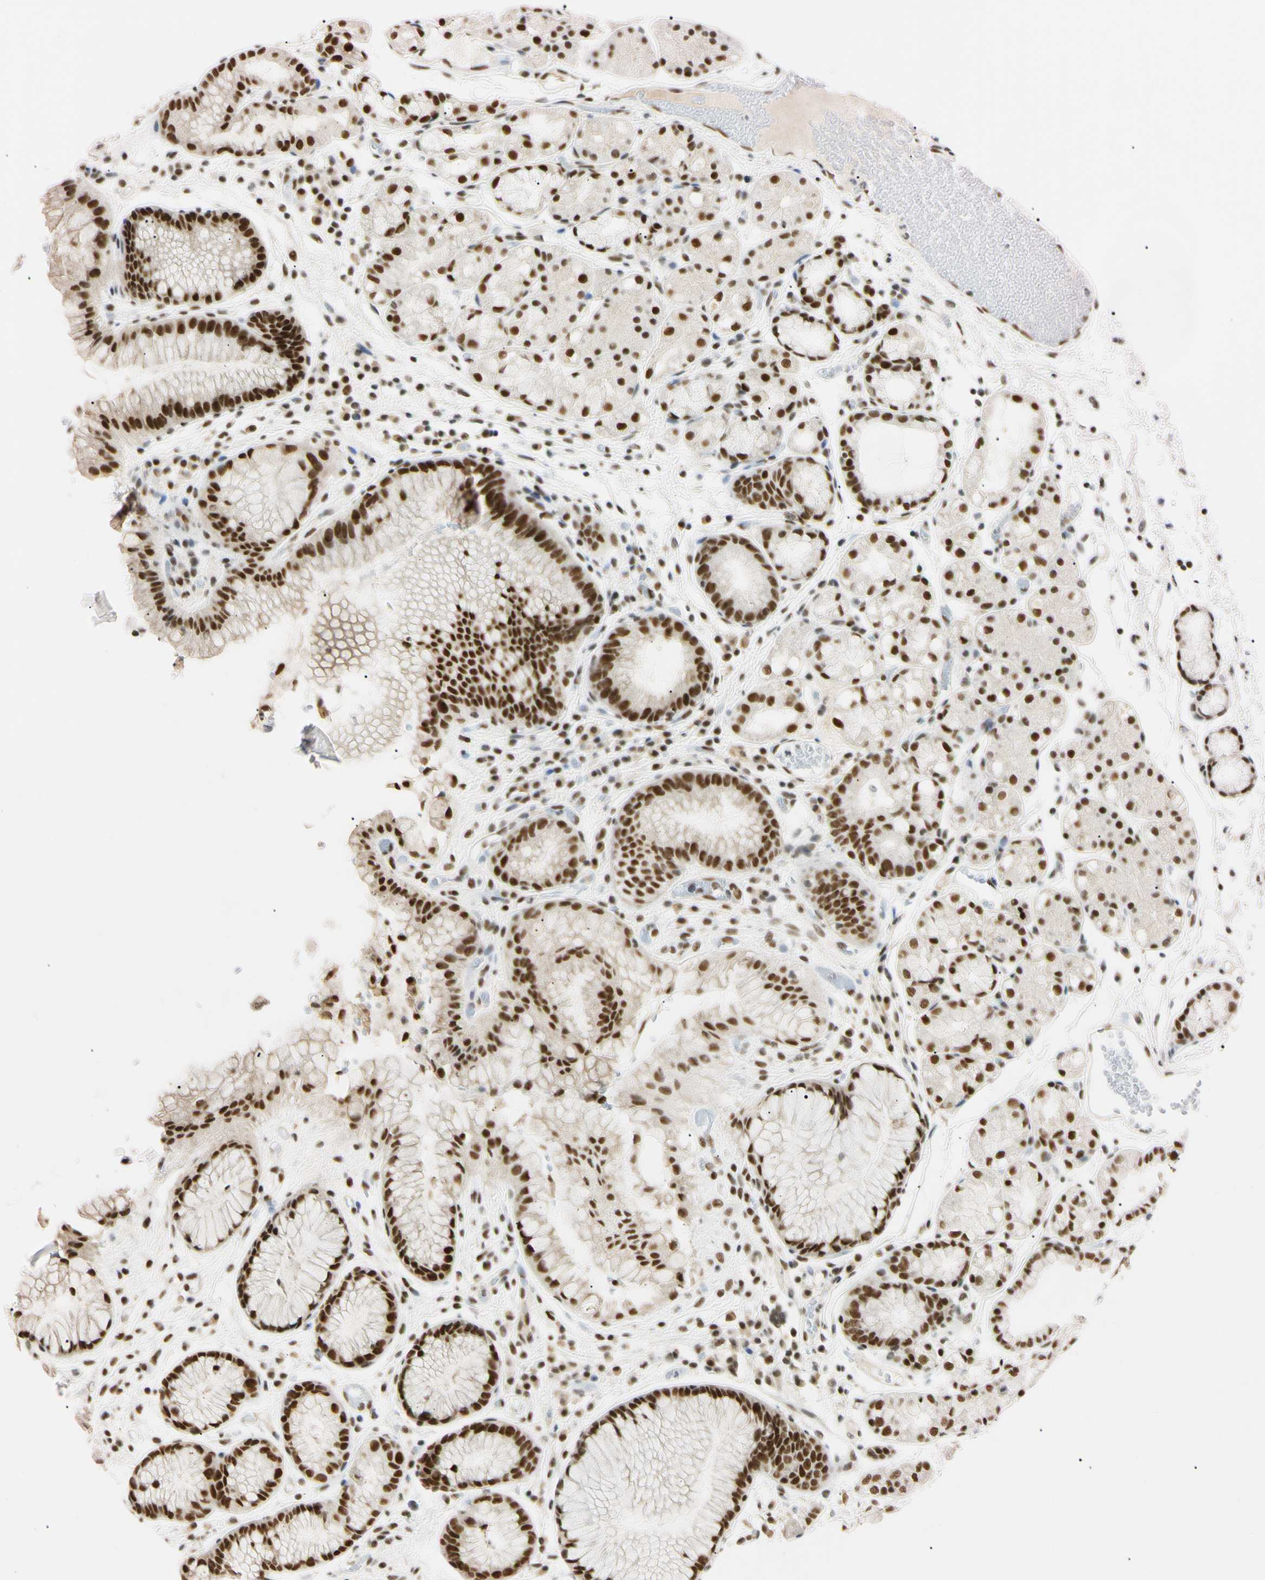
{"staining": {"intensity": "strong", "quantity": ">75%", "location": "nuclear"}, "tissue": "stomach", "cell_type": "Glandular cells", "image_type": "normal", "snomed": [{"axis": "morphology", "description": "Normal tissue, NOS"}, {"axis": "topography", "description": "Stomach, upper"}], "caption": "Immunohistochemical staining of unremarkable stomach demonstrates high levels of strong nuclear expression in about >75% of glandular cells. (DAB (3,3'-diaminobenzidine) IHC with brightfield microscopy, high magnification).", "gene": "ZNF134", "patient": {"sex": "male", "age": 72}}